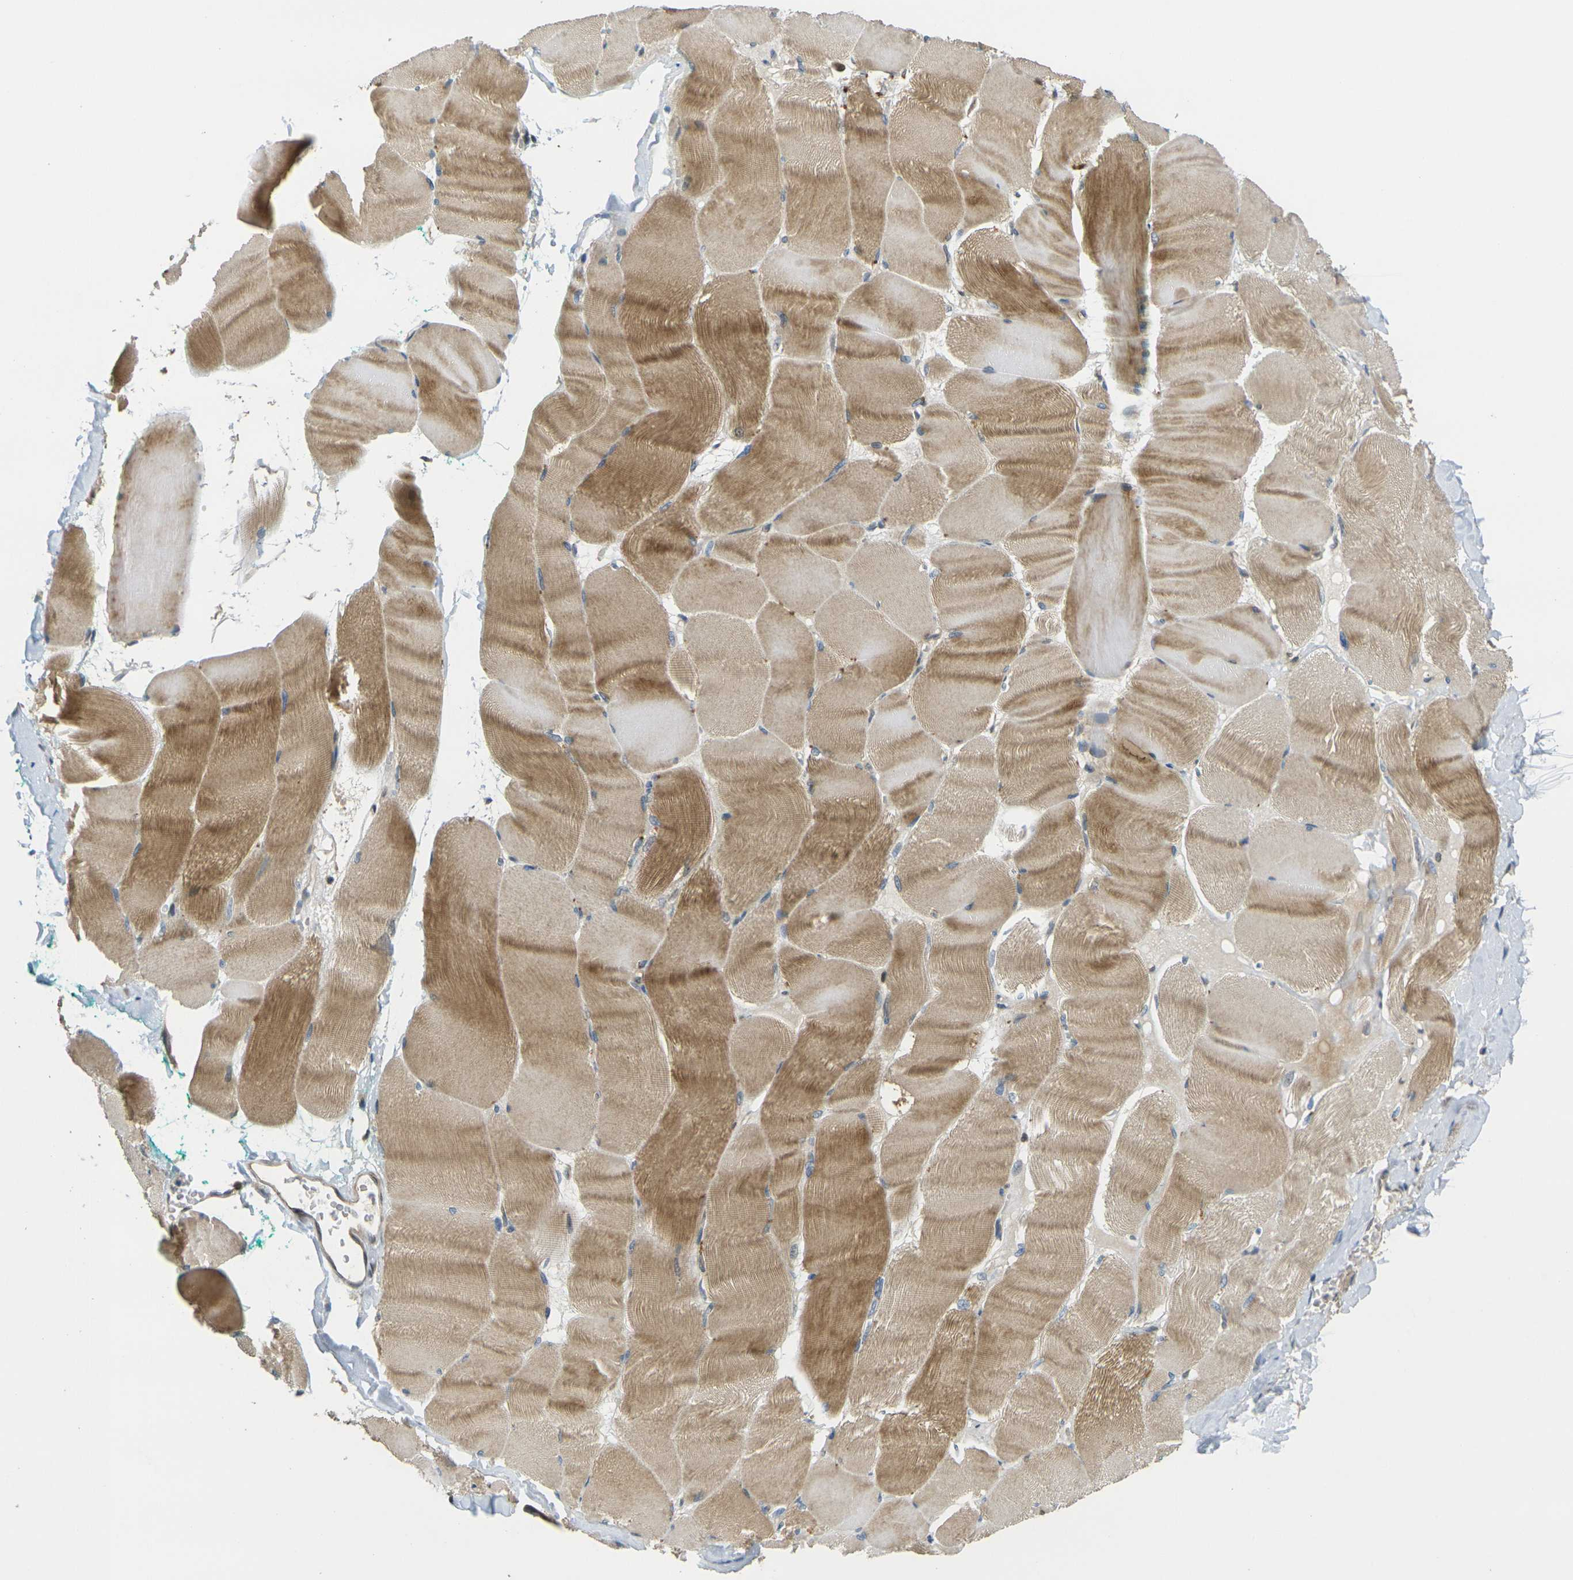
{"staining": {"intensity": "moderate", "quantity": ">75%", "location": "cytoplasmic/membranous"}, "tissue": "skeletal muscle", "cell_type": "Myocytes", "image_type": "normal", "snomed": [{"axis": "morphology", "description": "Normal tissue, NOS"}, {"axis": "morphology", "description": "Squamous cell carcinoma, NOS"}, {"axis": "topography", "description": "Skeletal muscle"}], "caption": "Immunohistochemistry (IHC) (DAB (3,3'-diaminobenzidine)) staining of normal skeletal muscle shows moderate cytoplasmic/membranous protein expression in approximately >75% of myocytes. (DAB (3,3'-diaminobenzidine) IHC, brown staining for protein, blue staining for nuclei).", "gene": "KLHL8", "patient": {"sex": "male", "age": 51}}